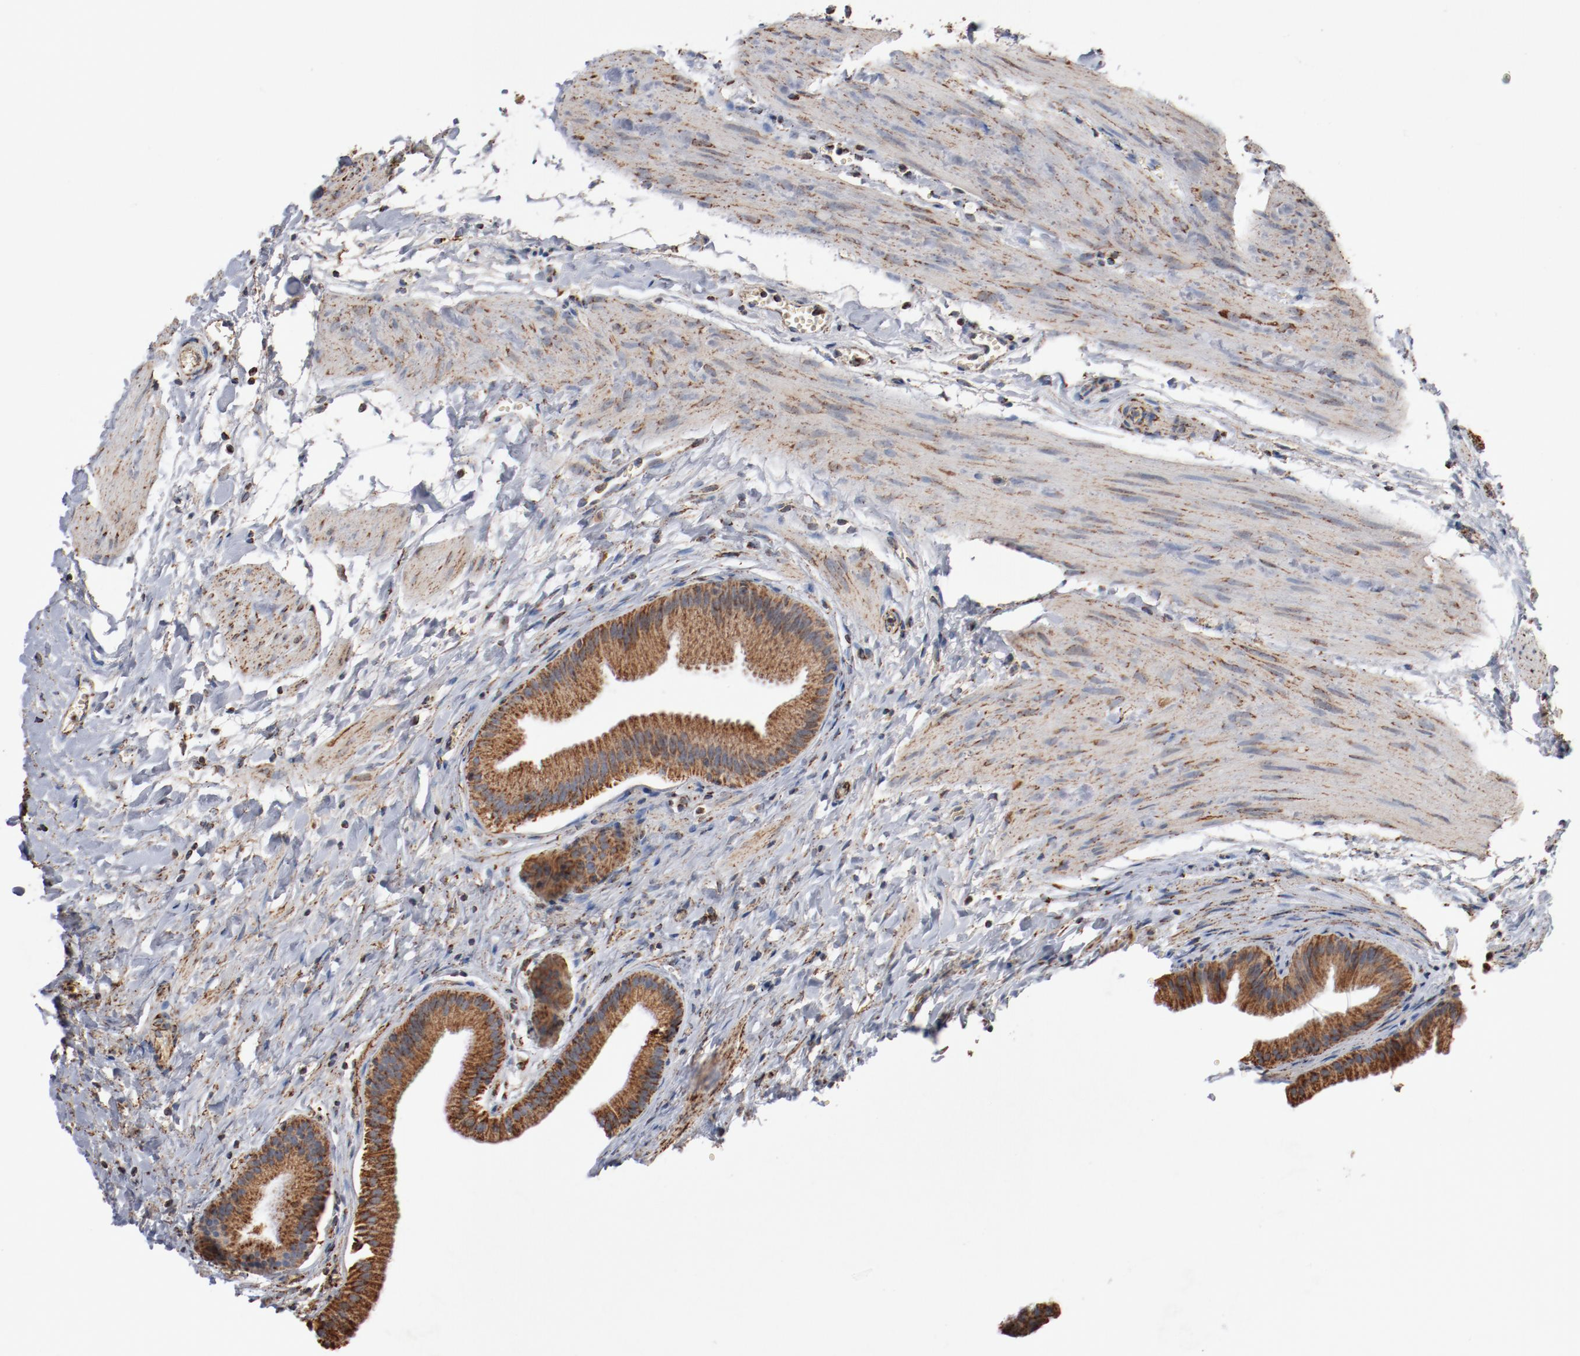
{"staining": {"intensity": "strong", "quantity": ">75%", "location": "cytoplasmic/membranous"}, "tissue": "gallbladder", "cell_type": "Glandular cells", "image_type": "normal", "snomed": [{"axis": "morphology", "description": "Normal tissue, NOS"}, {"axis": "topography", "description": "Gallbladder"}], "caption": "Protein staining demonstrates strong cytoplasmic/membranous expression in about >75% of glandular cells in normal gallbladder.", "gene": "NDUFS4", "patient": {"sex": "female", "age": 63}}